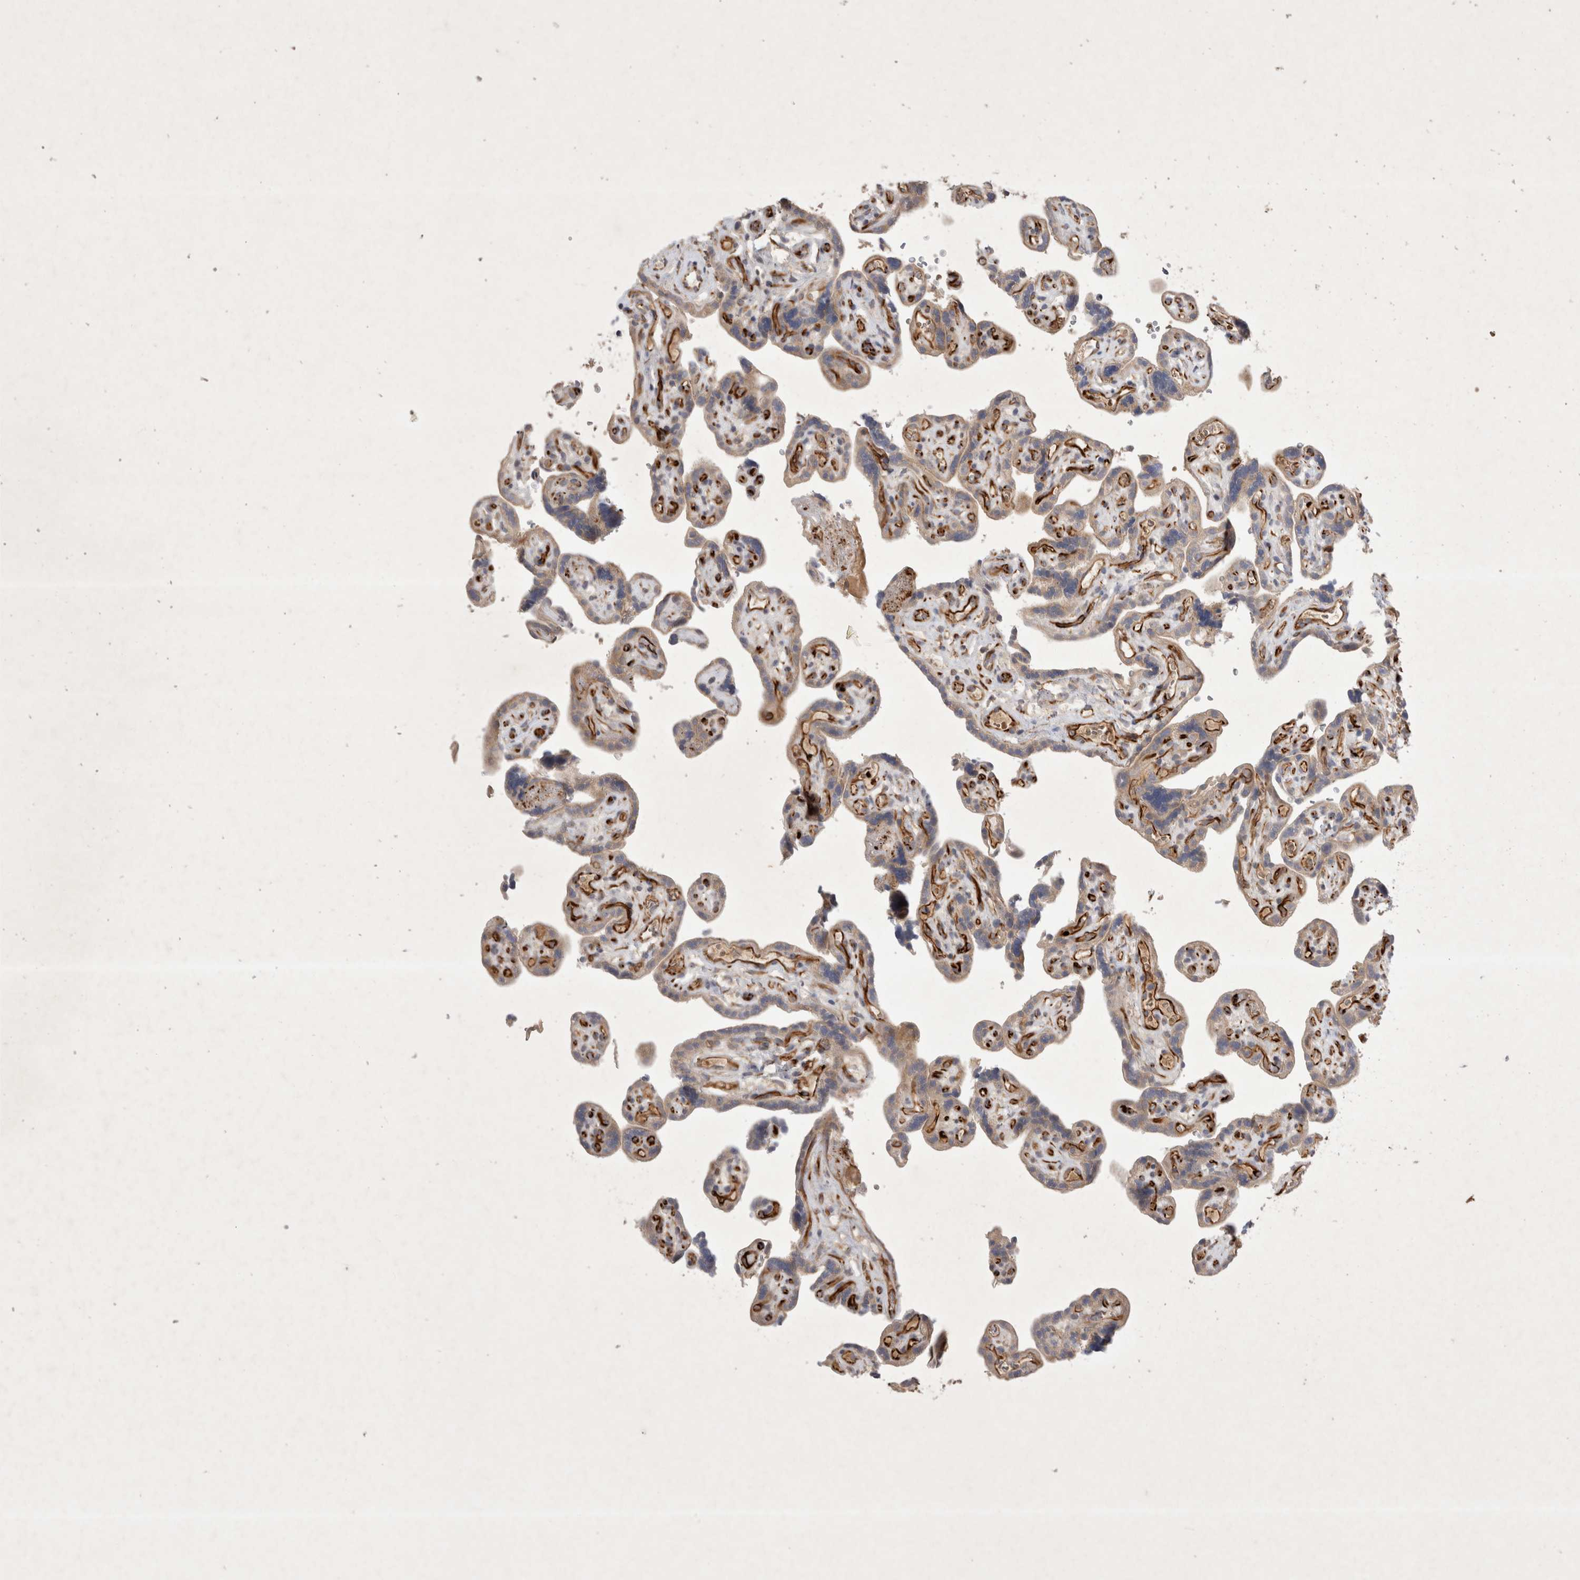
{"staining": {"intensity": "moderate", "quantity": "<25%", "location": "cytoplasmic/membranous"}, "tissue": "placenta", "cell_type": "Decidual cells", "image_type": "normal", "snomed": [{"axis": "morphology", "description": "Normal tissue, NOS"}, {"axis": "topography", "description": "Placenta"}], "caption": "Protein staining of normal placenta displays moderate cytoplasmic/membranous staining in approximately <25% of decidual cells. (Brightfield microscopy of DAB IHC at high magnification).", "gene": "NMU", "patient": {"sex": "female", "age": 30}}